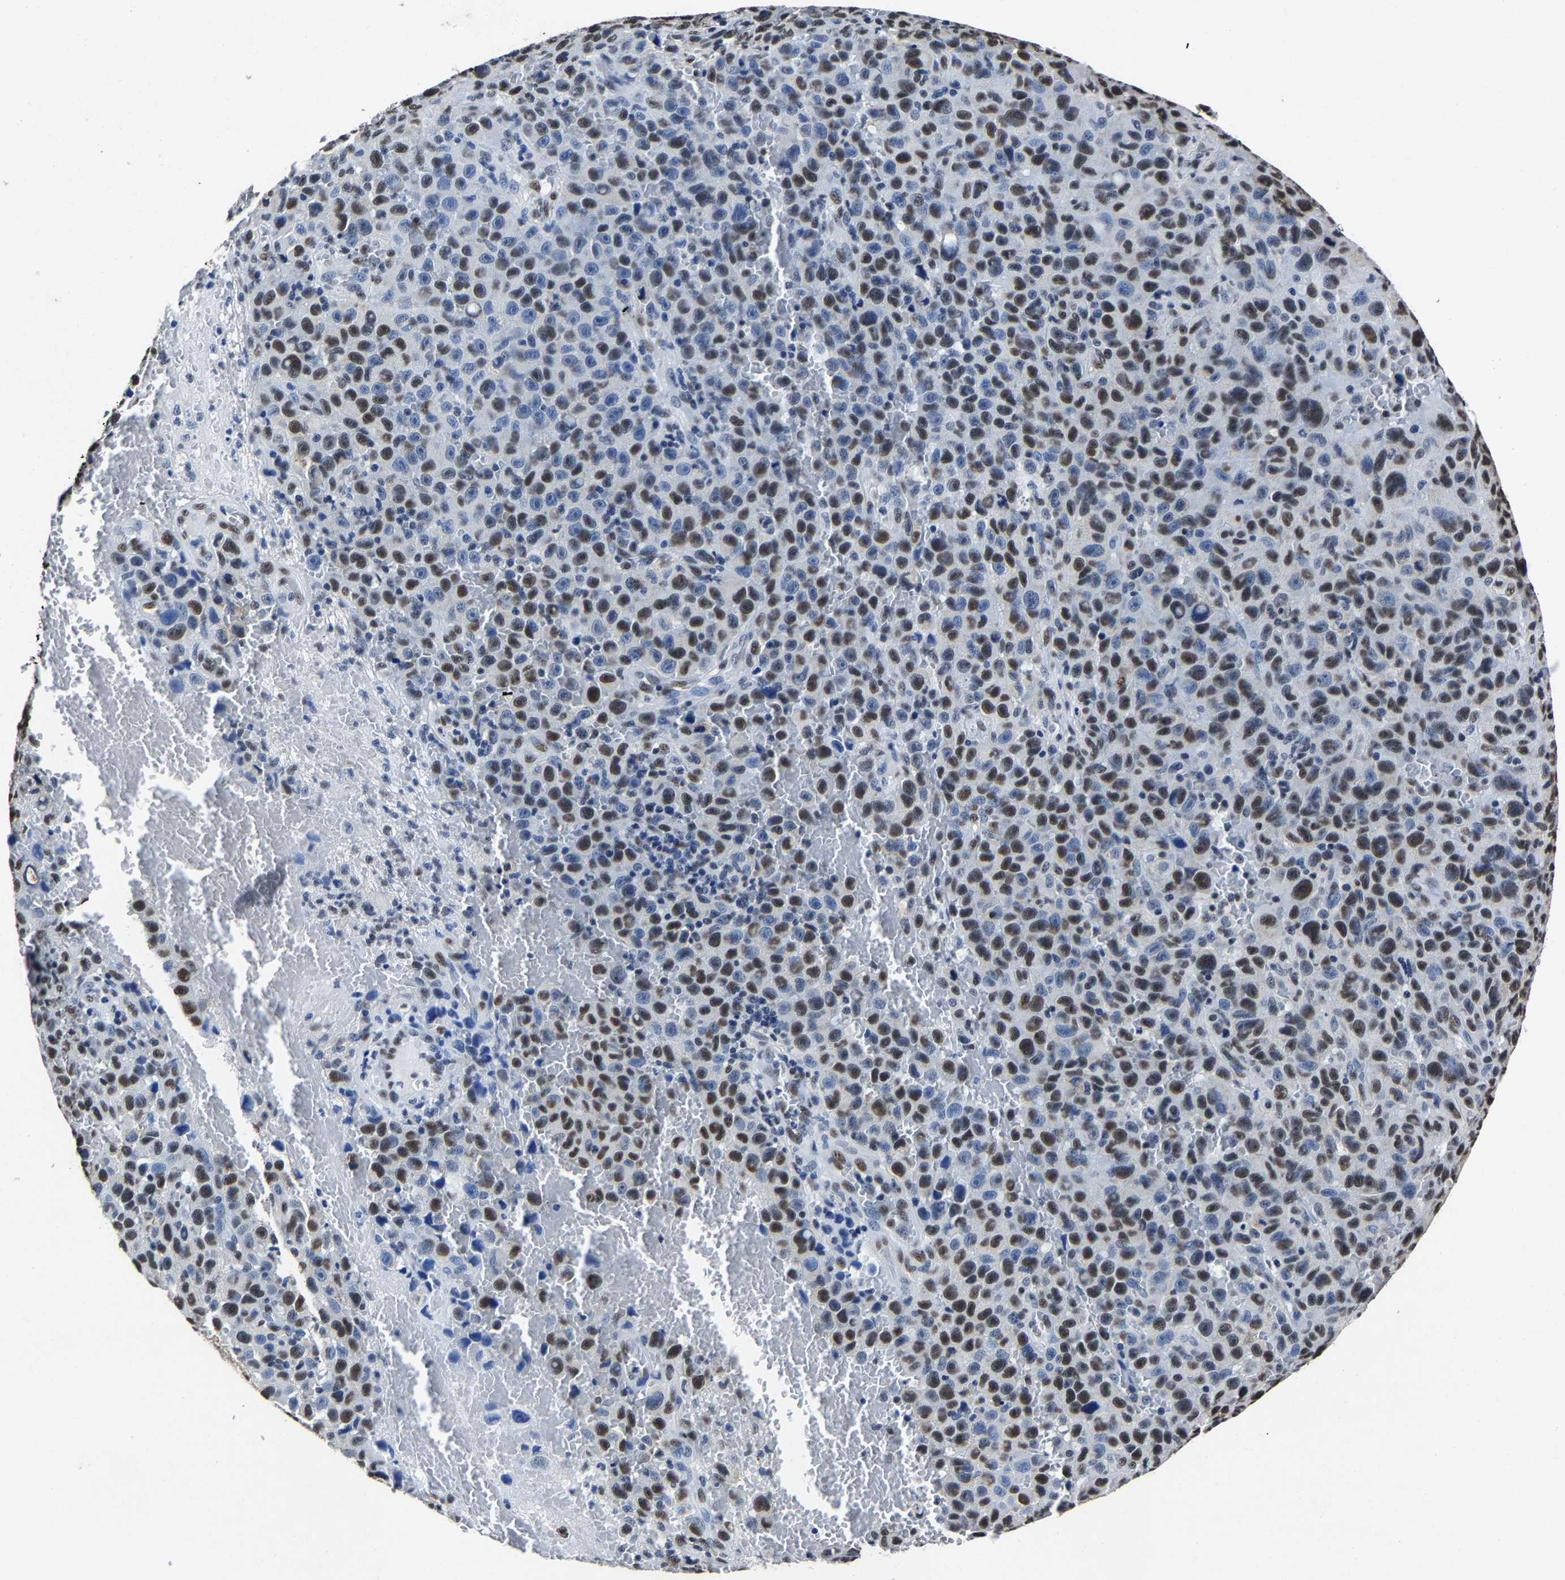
{"staining": {"intensity": "strong", "quantity": "25%-75%", "location": "nuclear"}, "tissue": "melanoma", "cell_type": "Tumor cells", "image_type": "cancer", "snomed": [{"axis": "morphology", "description": "Malignant melanoma, NOS"}, {"axis": "topography", "description": "Skin"}], "caption": "The histopathology image shows staining of malignant melanoma, revealing strong nuclear protein positivity (brown color) within tumor cells.", "gene": "RBM45", "patient": {"sex": "female", "age": 82}}